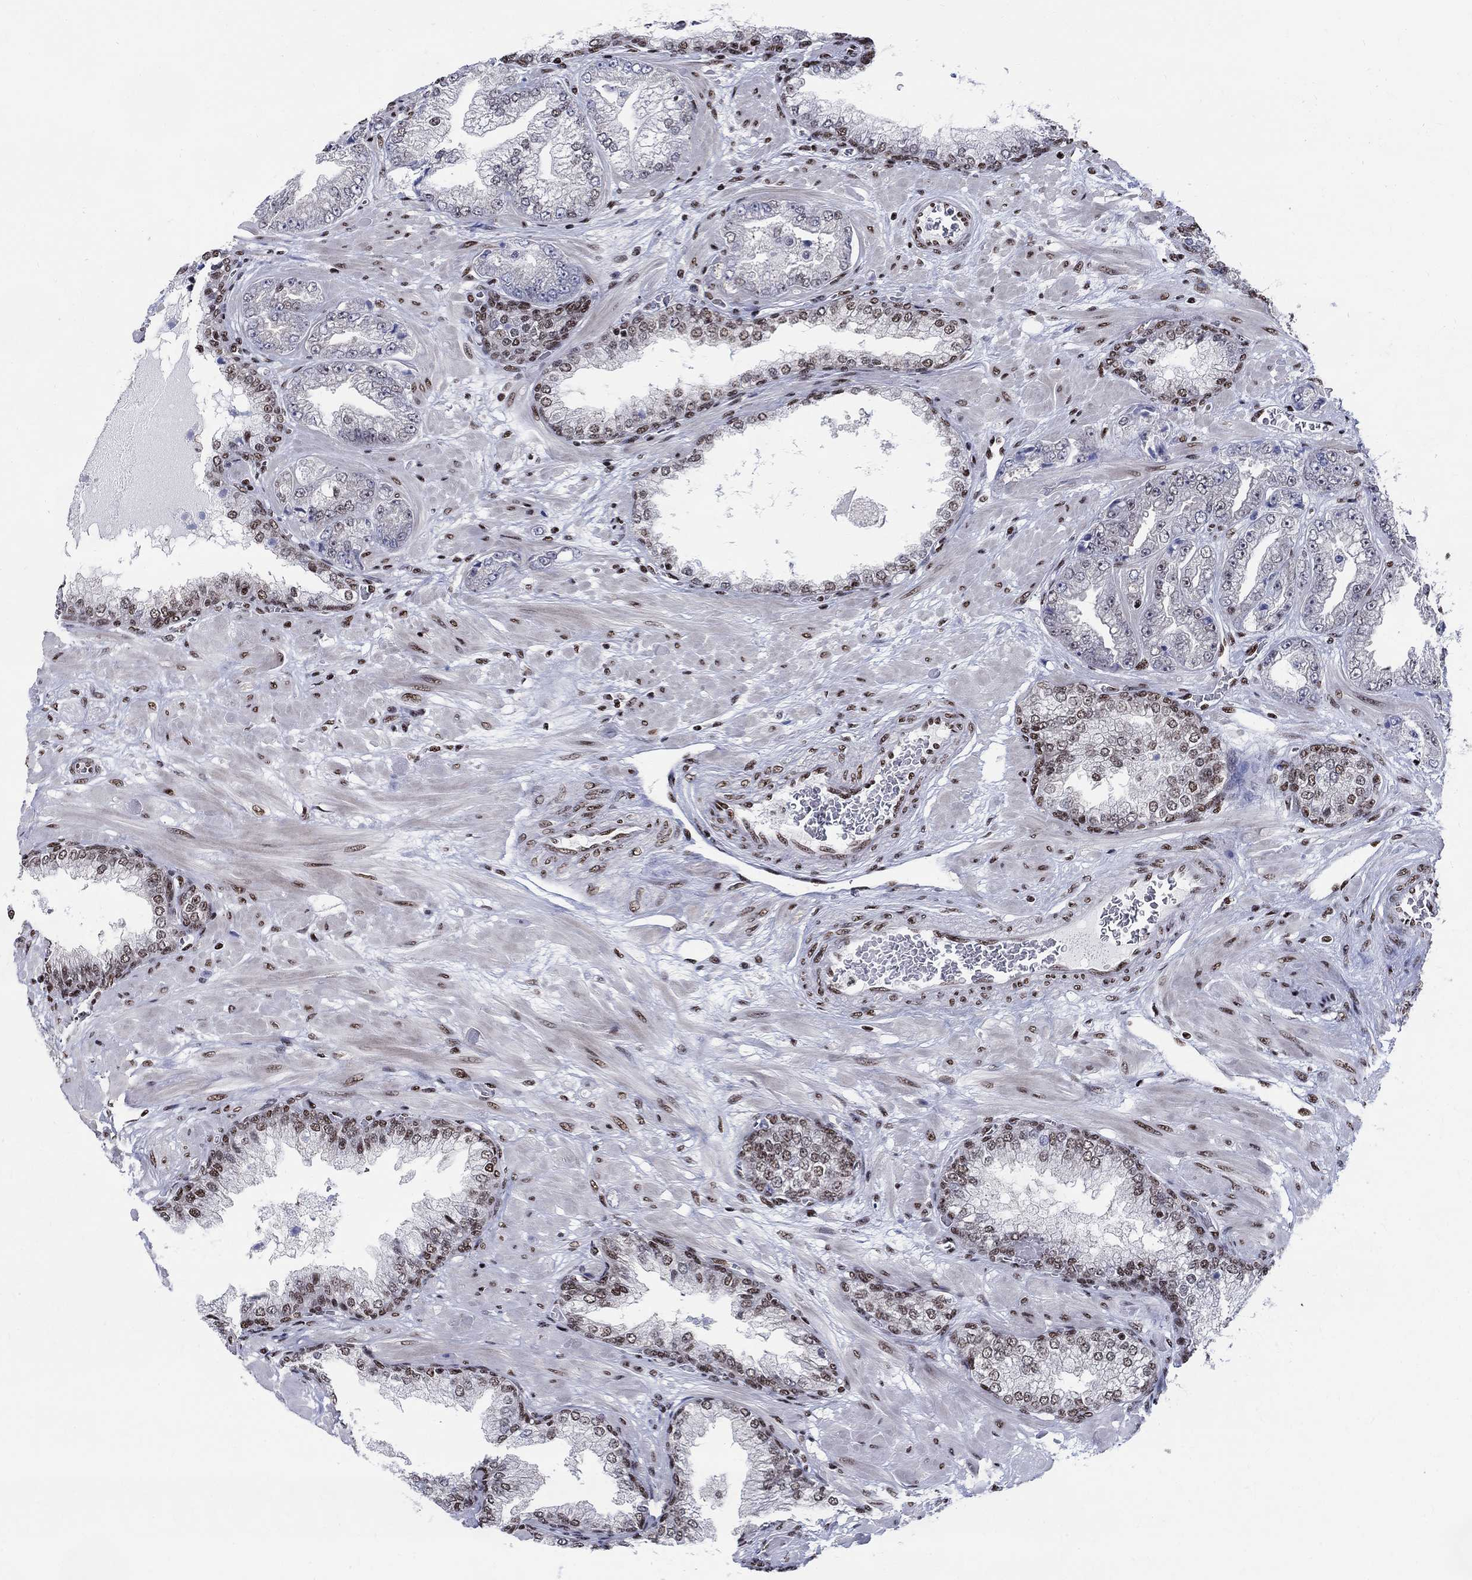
{"staining": {"intensity": "moderate", "quantity": "25%-75%", "location": "nuclear"}, "tissue": "prostate cancer", "cell_type": "Tumor cells", "image_type": "cancer", "snomed": [{"axis": "morphology", "description": "Adenocarcinoma, Low grade"}, {"axis": "topography", "description": "Prostate"}], "caption": "Tumor cells exhibit medium levels of moderate nuclear expression in approximately 25%-75% of cells in prostate cancer.", "gene": "FBXO16", "patient": {"sex": "male", "age": 57}}